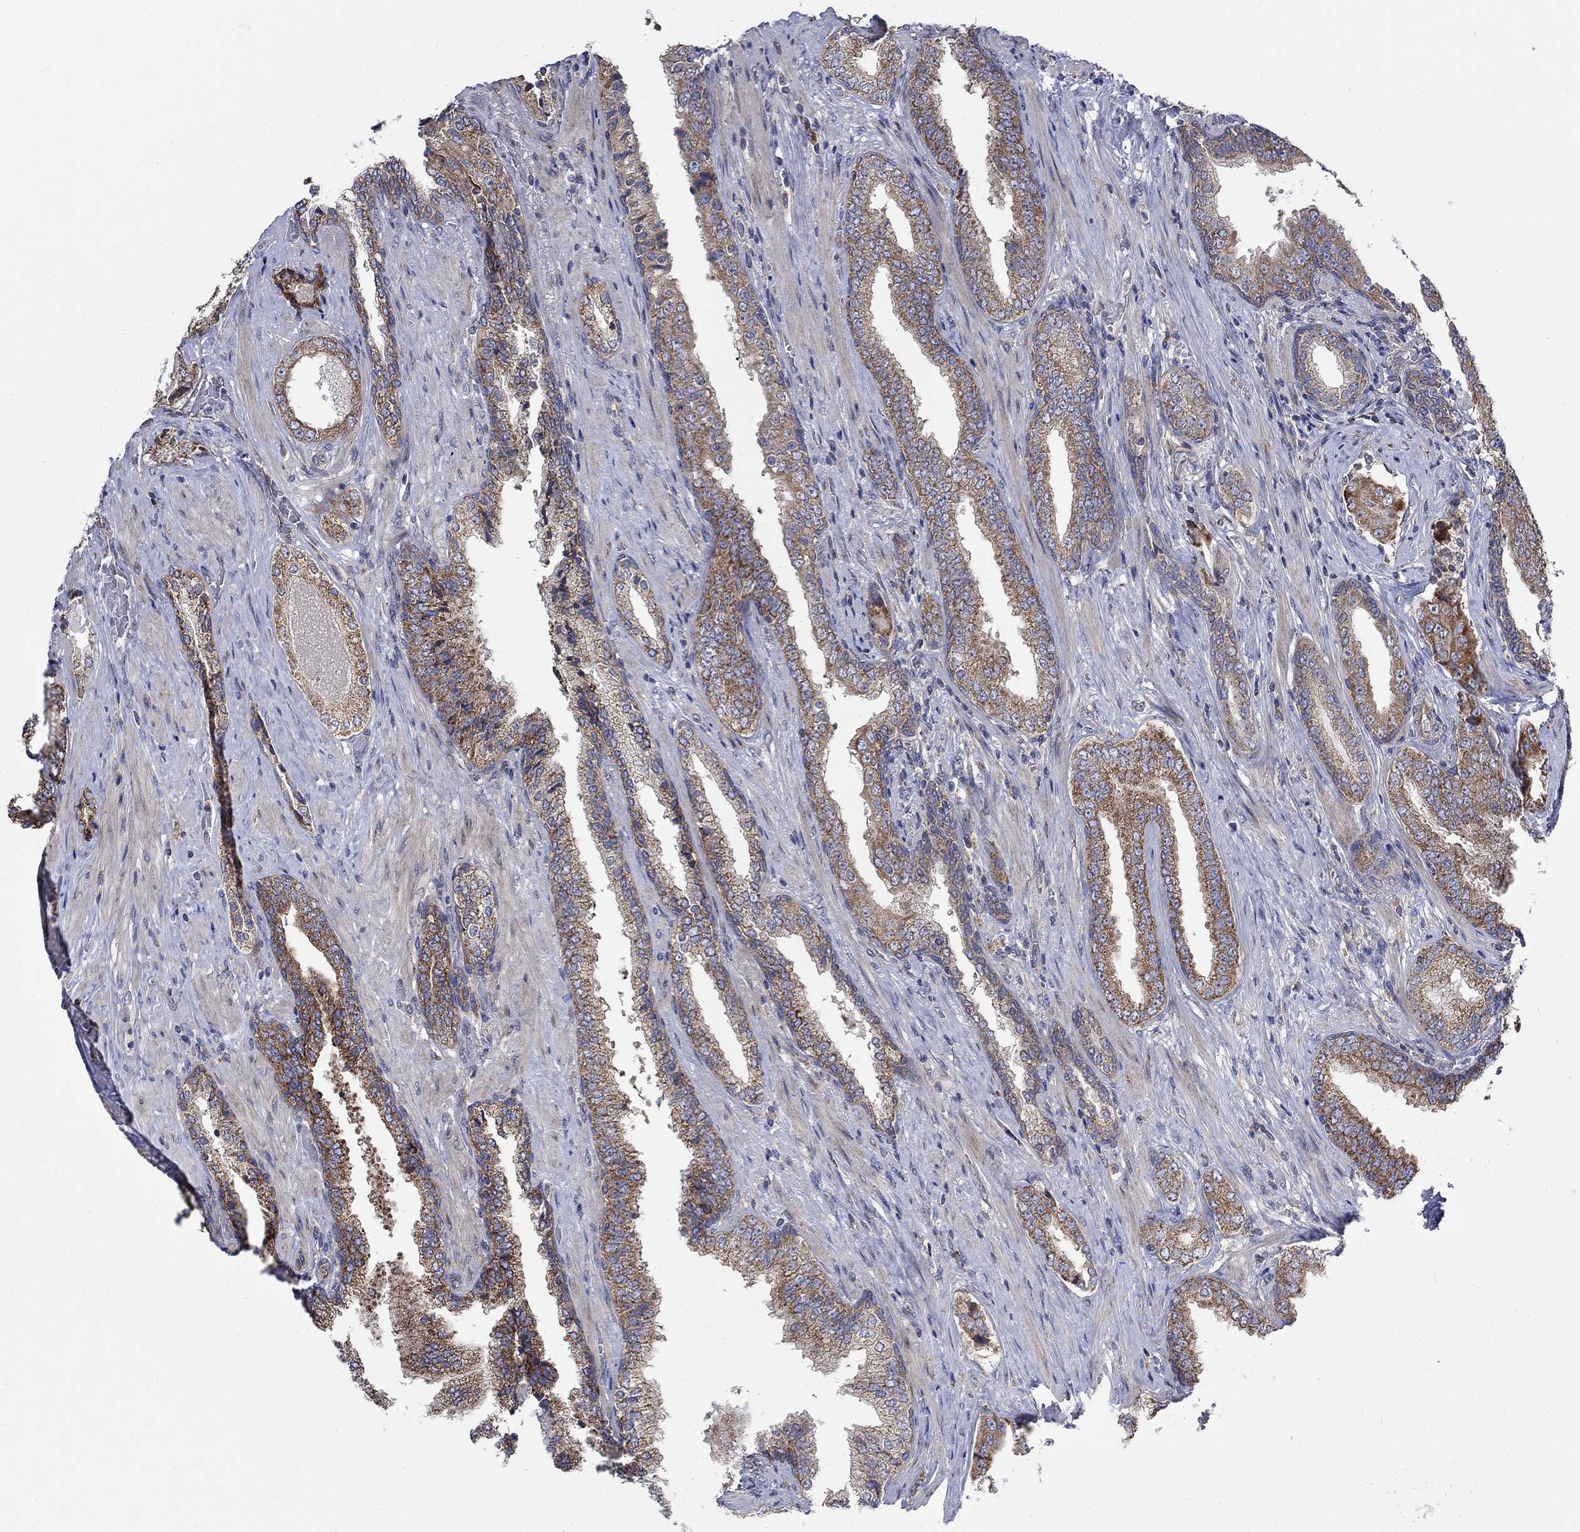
{"staining": {"intensity": "moderate", "quantity": "25%-75%", "location": "cytoplasmic/membranous"}, "tissue": "prostate cancer", "cell_type": "Tumor cells", "image_type": "cancer", "snomed": [{"axis": "morphology", "description": "Adenocarcinoma, Low grade"}, {"axis": "topography", "description": "Prostate and seminal vesicle, NOS"}], "caption": "Immunohistochemical staining of human prostate adenocarcinoma (low-grade) displays medium levels of moderate cytoplasmic/membranous expression in about 25%-75% of tumor cells.", "gene": "RPLP0", "patient": {"sex": "male", "age": 61}}